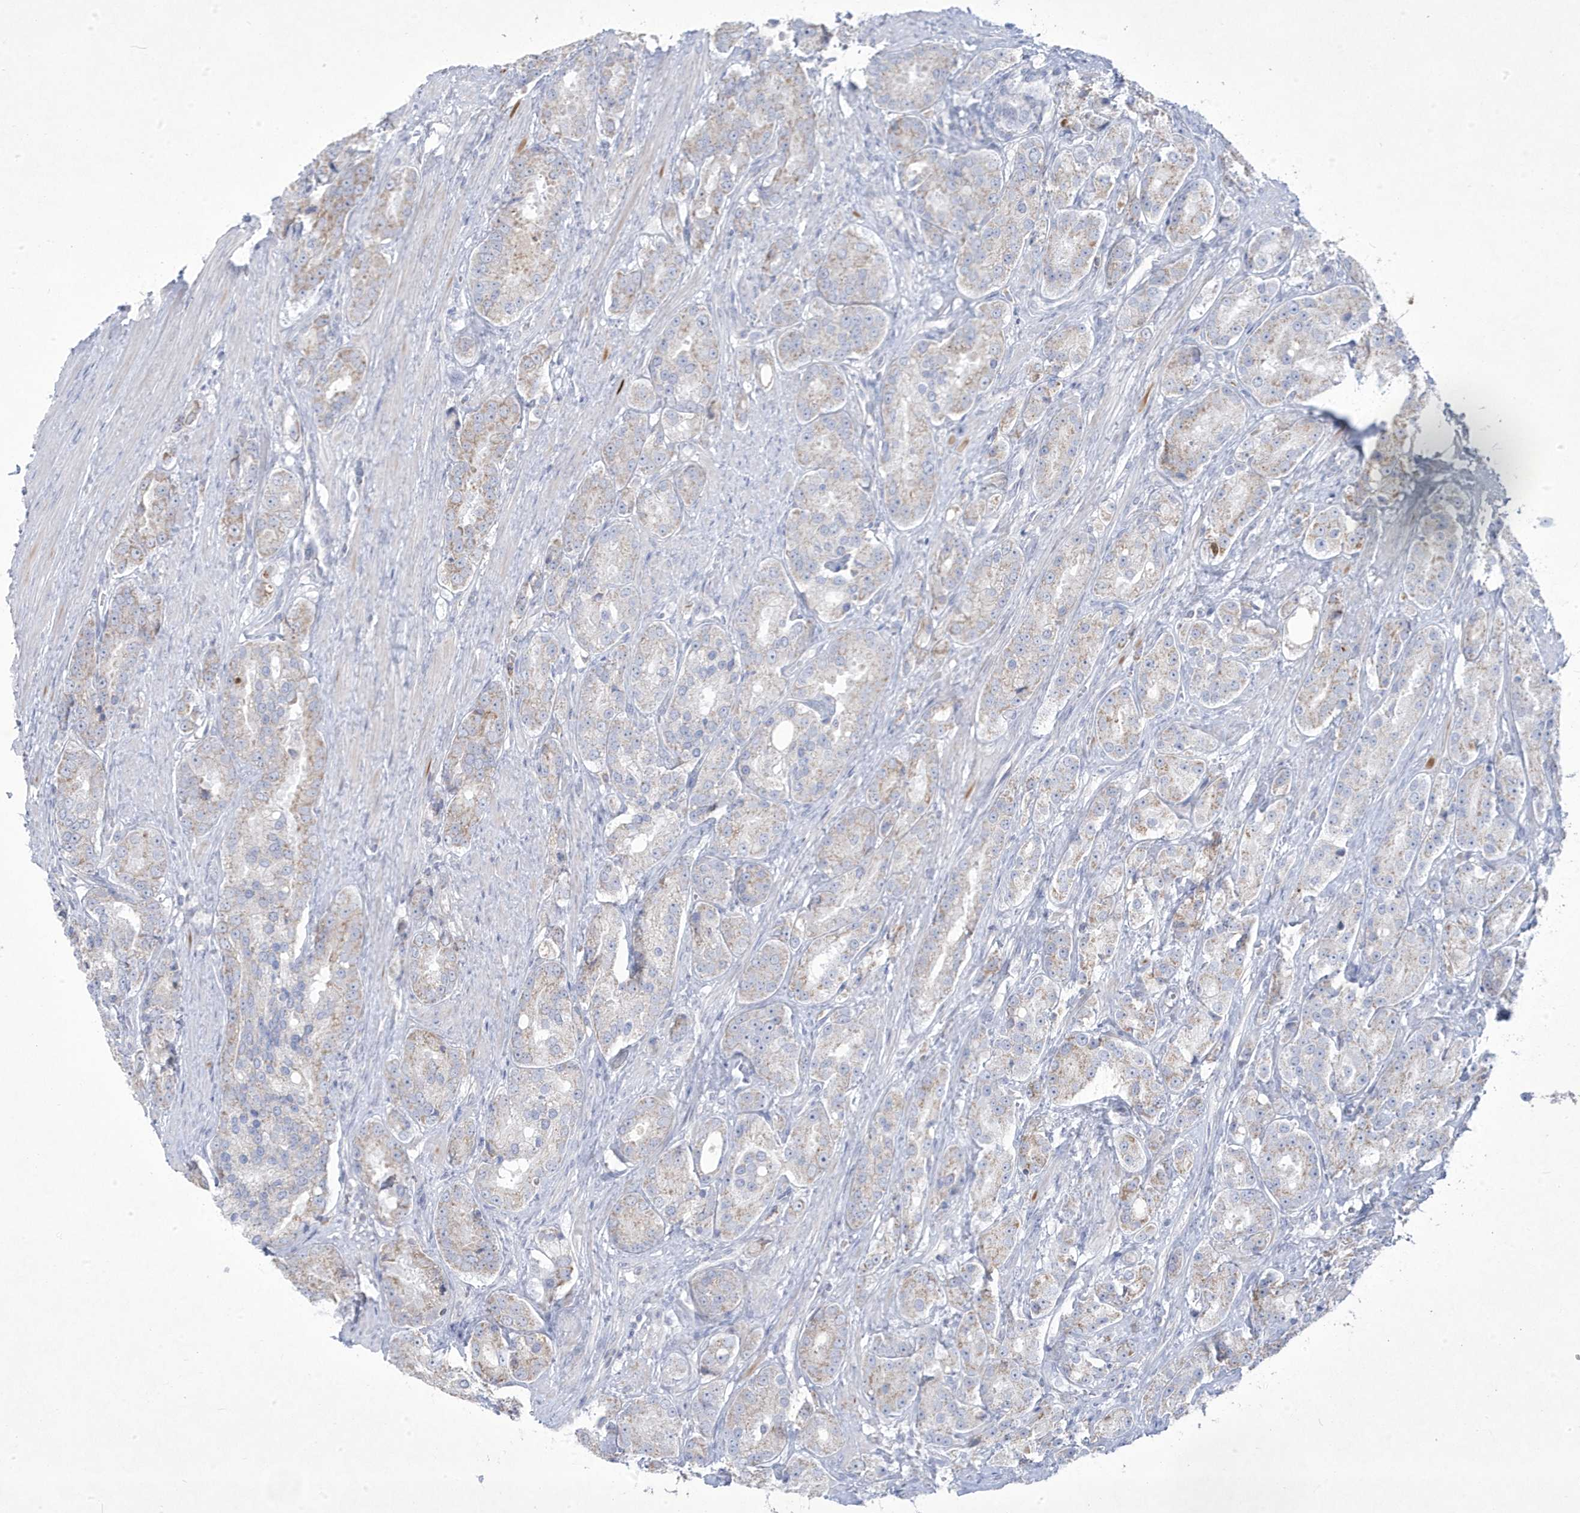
{"staining": {"intensity": "weak", "quantity": "<25%", "location": "cytoplasmic/membranous"}, "tissue": "prostate cancer", "cell_type": "Tumor cells", "image_type": "cancer", "snomed": [{"axis": "morphology", "description": "Adenocarcinoma, High grade"}, {"axis": "topography", "description": "Prostate"}], "caption": "Tumor cells are negative for protein expression in human prostate adenocarcinoma (high-grade).", "gene": "ADAMTSL3", "patient": {"sex": "male", "age": 60}}